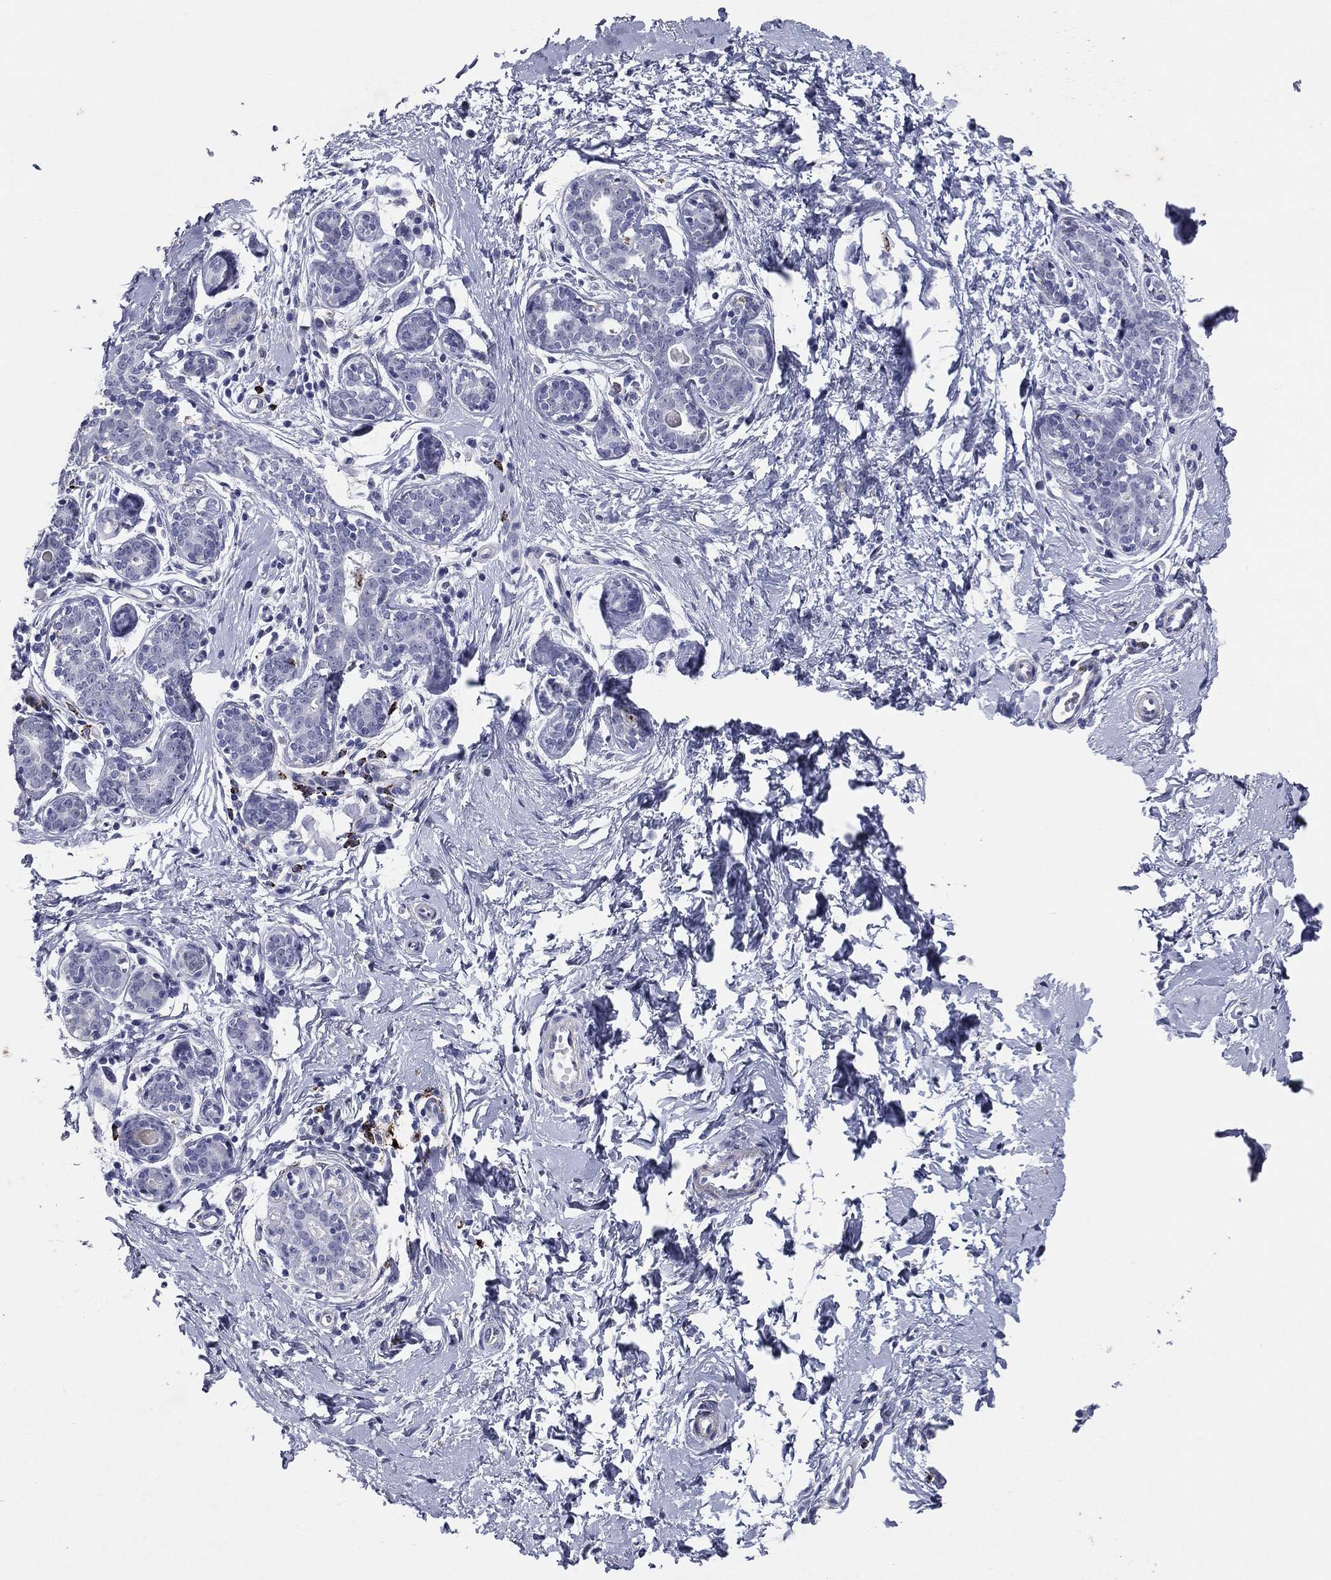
{"staining": {"intensity": "negative", "quantity": "none", "location": "none"}, "tissue": "breast", "cell_type": "Adipocytes", "image_type": "normal", "snomed": [{"axis": "morphology", "description": "Normal tissue, NOS"}, {"axis": "topography", "description": "Breast"}], "caption": "IHC micrograph of normal breast: human breast stained with DAB (3,3'-diaminobenzidine) displays no significant protein positivity in adipocytes.", "gene": "HLA", "patient": {"sex": "female", "age": 37}}